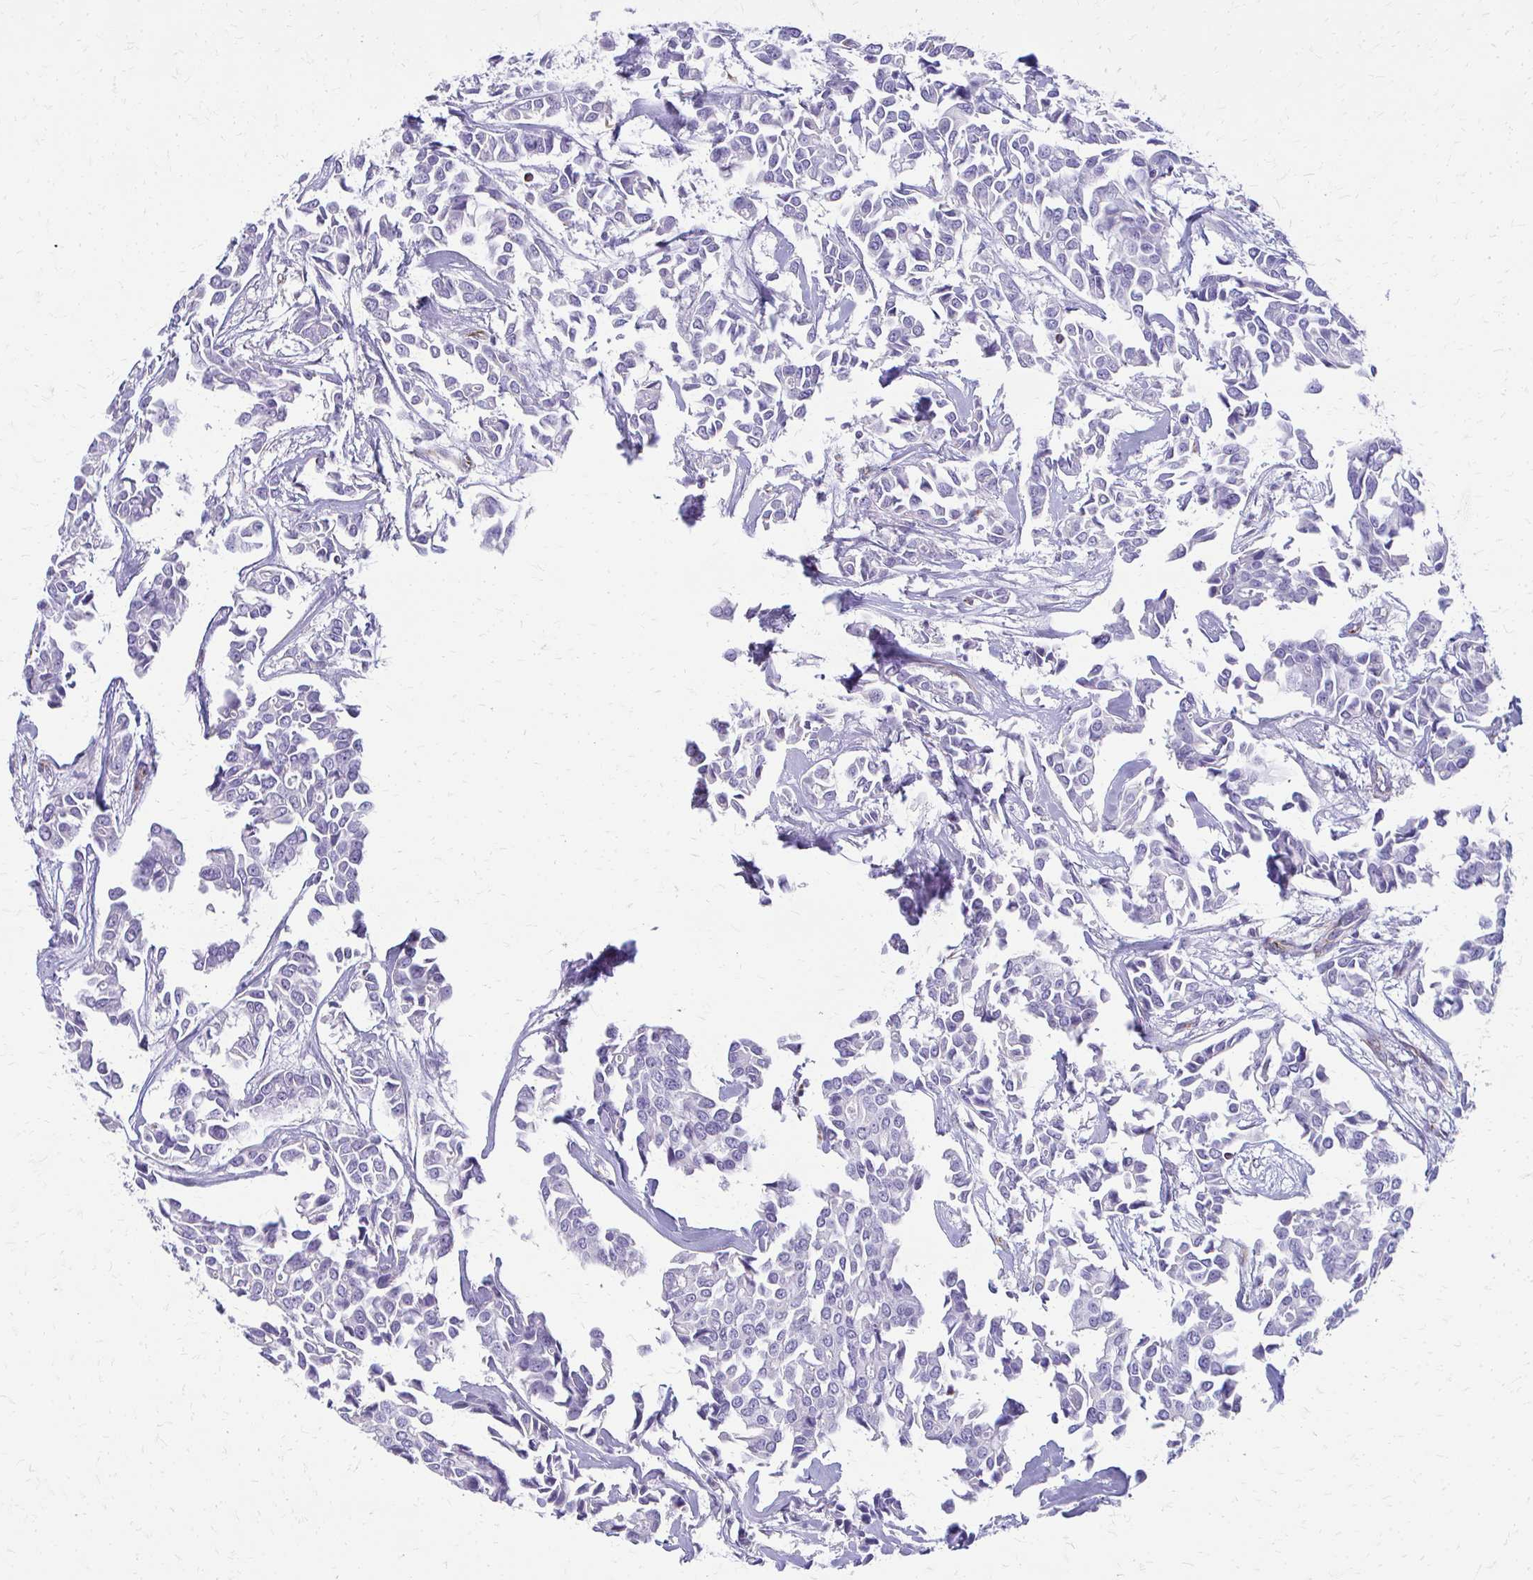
{"staining": {"intensity": "negative", "quantity": "none", "location": "none"}, "tissue": "breast cancer", "cell_type": "Tumor cells", "image_type": "cancer", "snomed": [{"axis": "morphology", "description": "Duct carcinoma"}, {"axis": "topography", "description": "Breast"}], "caption": "This is a image of immunohistochemistry staining of breast invasive ductal carcinoma, which shows no expression in tumor cells.", "gene": "TRIM6", "patient": {"sex": "female", "age": 54}}